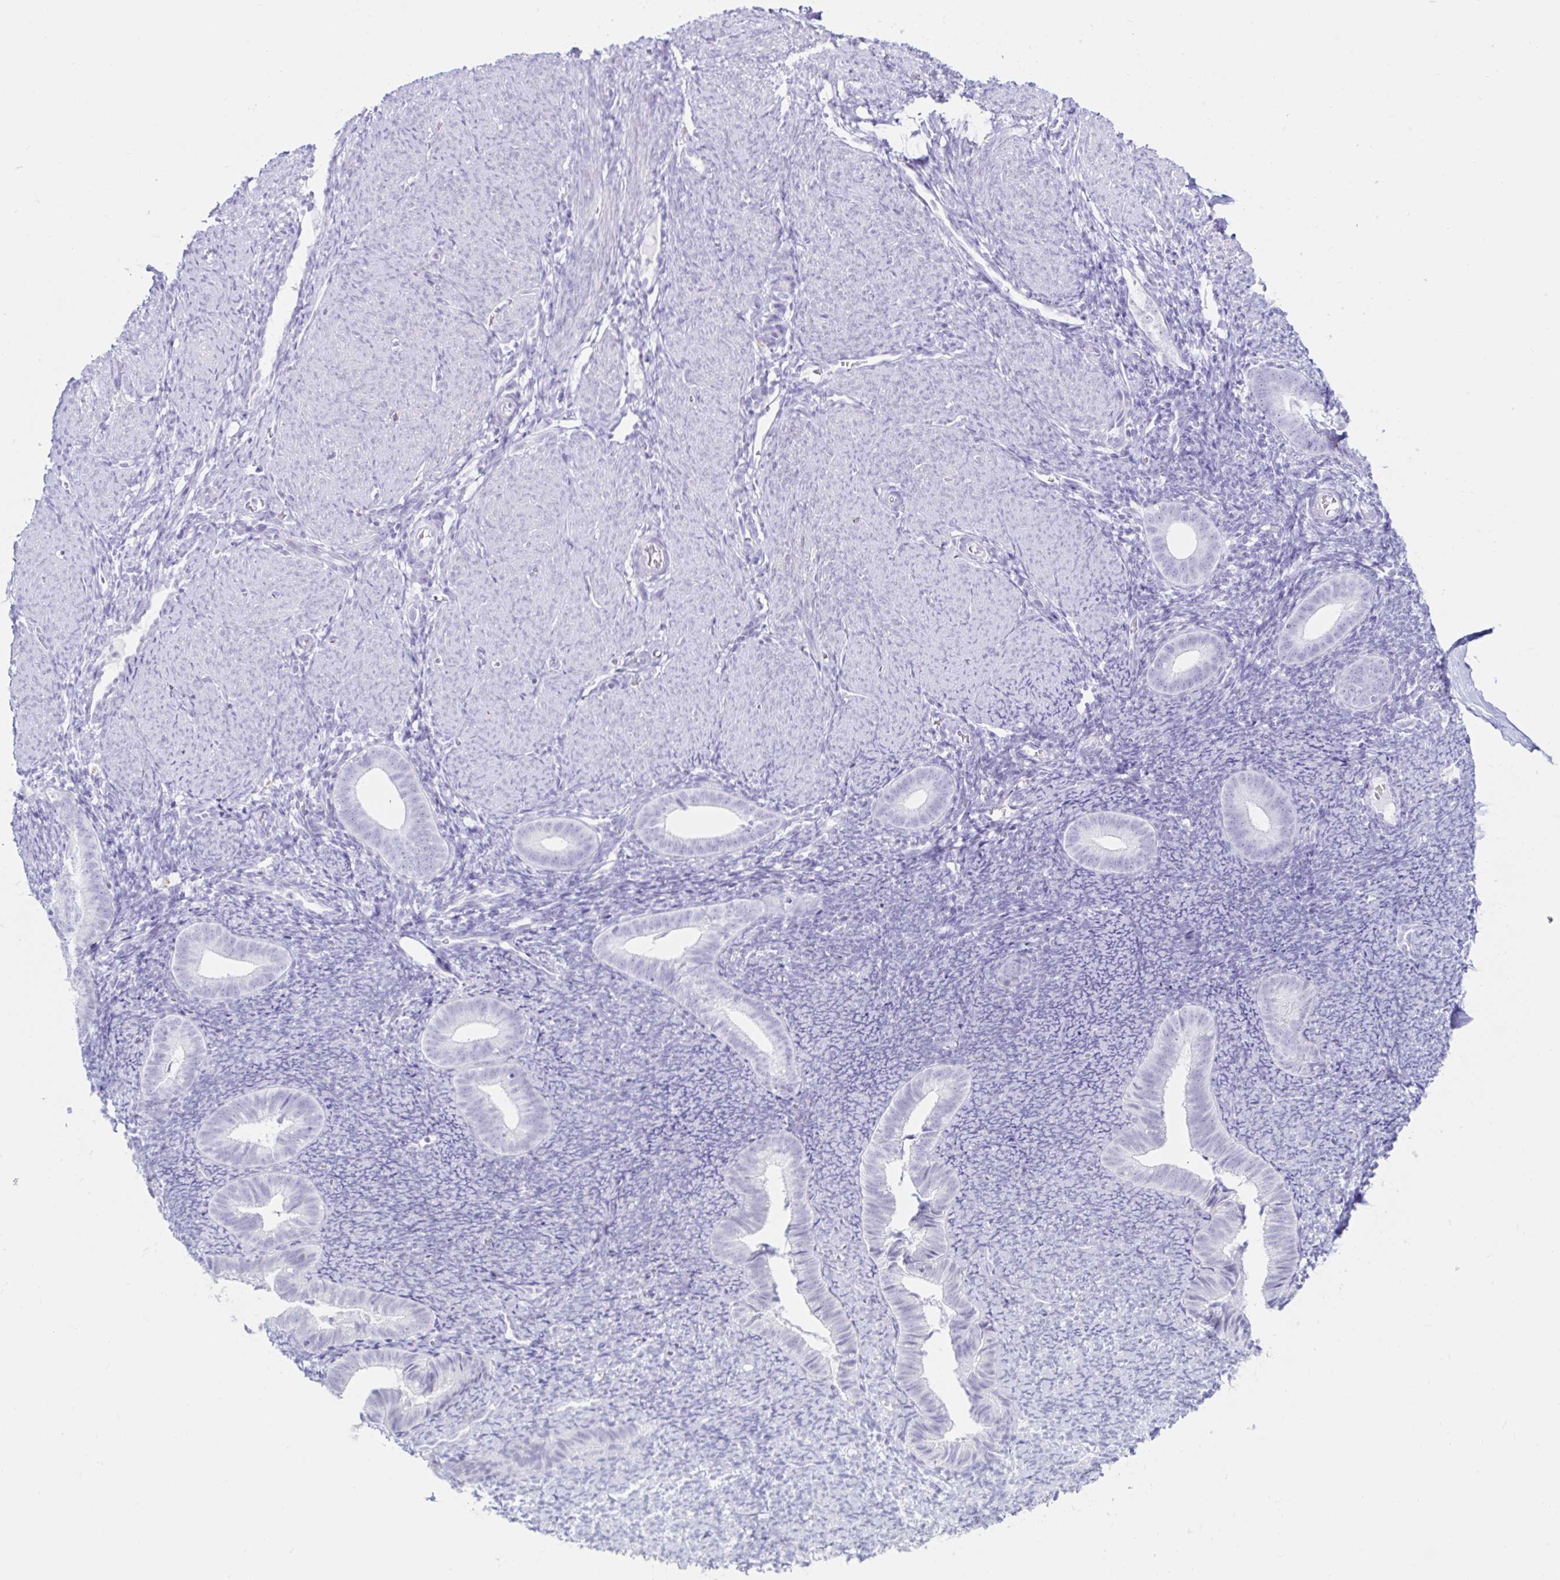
{"staining": {"intensity": "negative", "quantity": "none", "location": "none"}, "tissue": "endometrium", "cell_type": "Cells in endometrial stroma", "image_type": "normal", "snomed": [{"axis": "morphology", "description": "Normal tissue, NOS"}, {"axis": "topography", "description": "Endometrium"}], "caption": "Cells in endometrial stroma show no significant expression in benign endometrium. (DAB (3,3'-diaminobenzidine) IHC with hematoxylin counter stain).", "gene": "BEST1", "patient": {"sex": "female", "age": 39}}